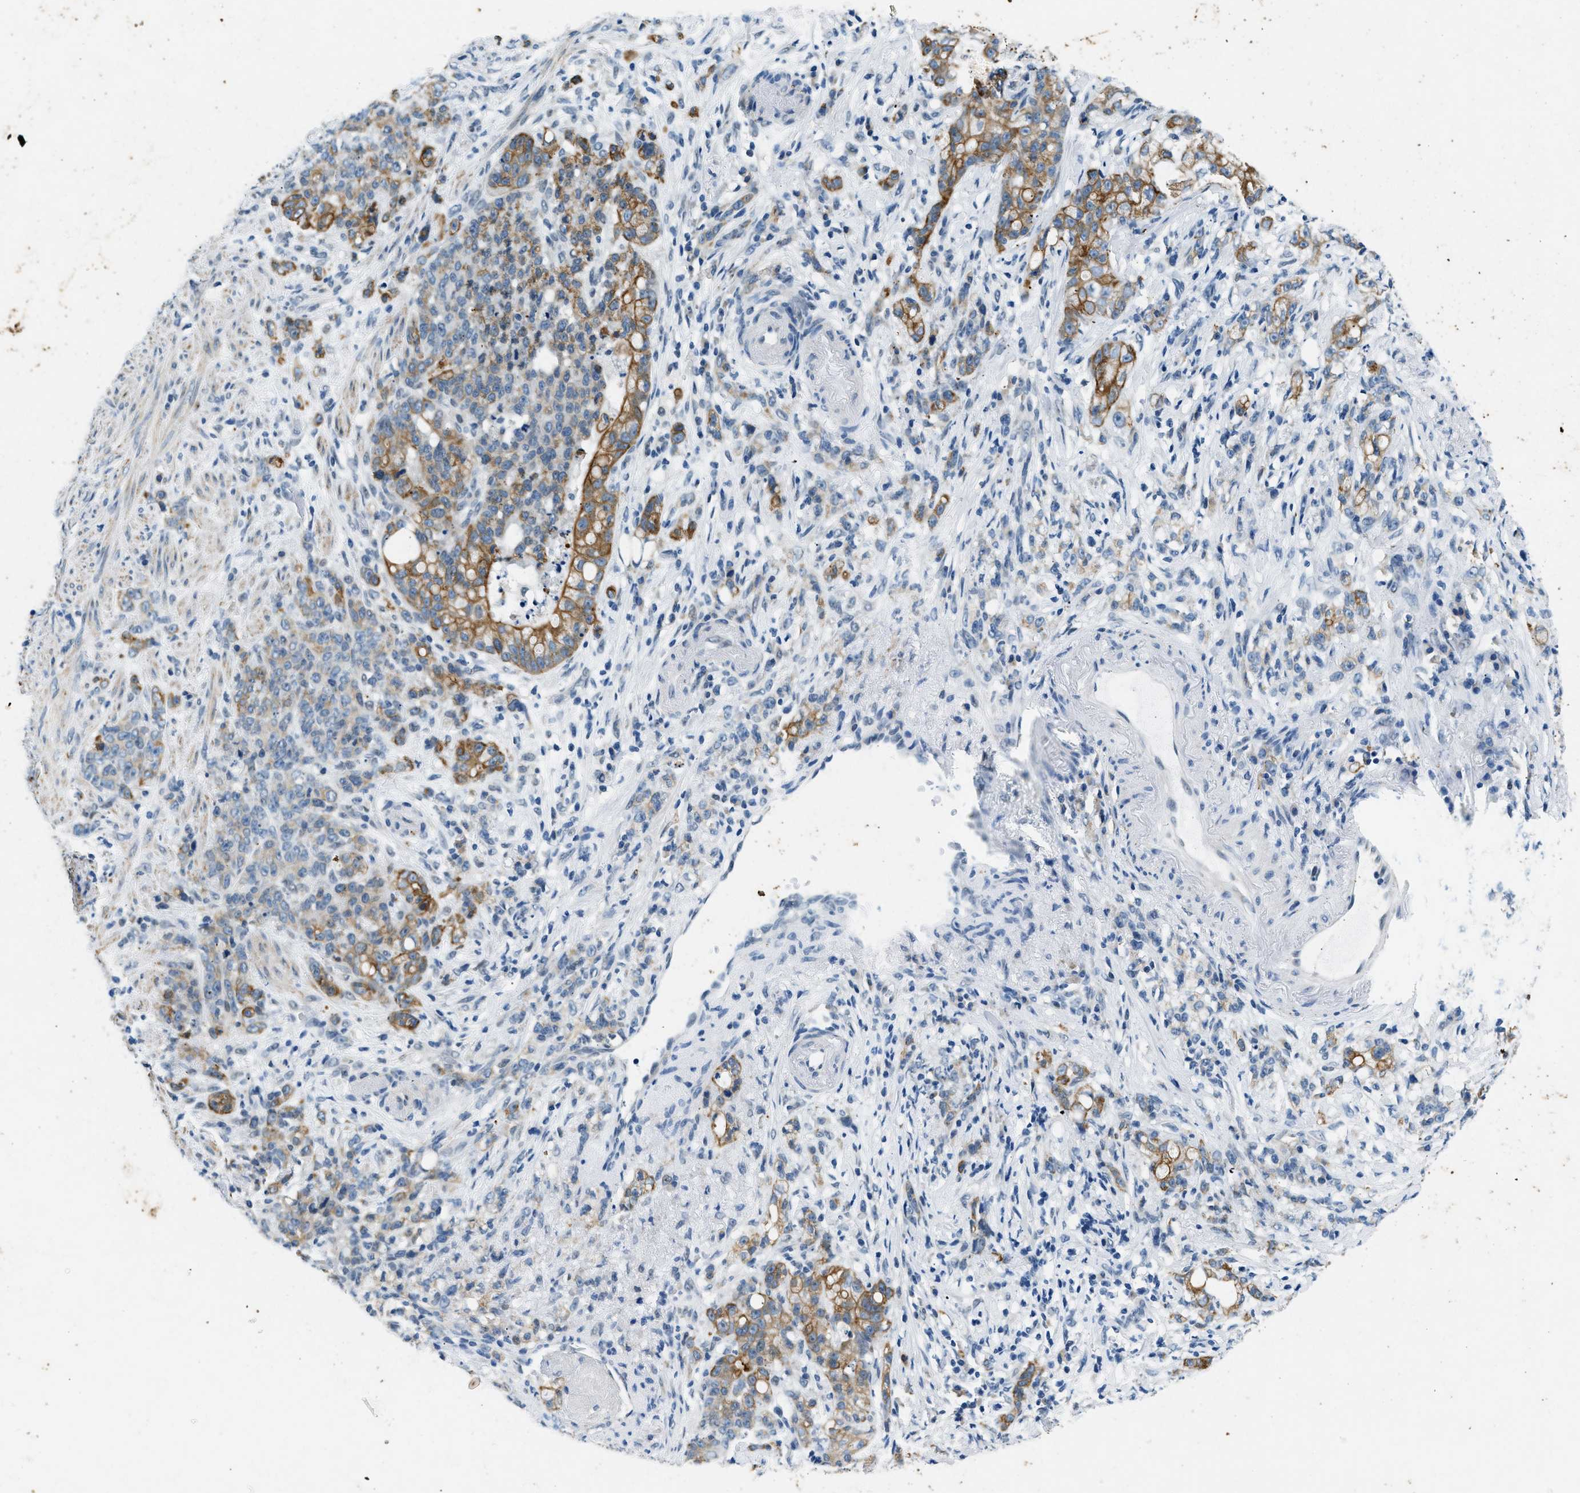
{"staining": {"intensity": "moderate", "quantity": "25%-75%", "location": "cytoplasmic/membranous"}, "tissue": "stomach cancer", "cell_type": "Tumor cells", "image_type": "cancer", "snomed": [{"axis": "morphology", "description": "Adenocarcinoma, NOS"}, {"axis": "topography", "description": "Stomach, lower"}], "caption": "Immunohistochemical staining of human adenocarcinoma (stomach) displays medium levels of moderate cytoplasmic/membranous protein positivity in approximately 25%-75% of tumor cells.", "gene": "CFAP20", "patient": {"sex": "male", "age": 88}}